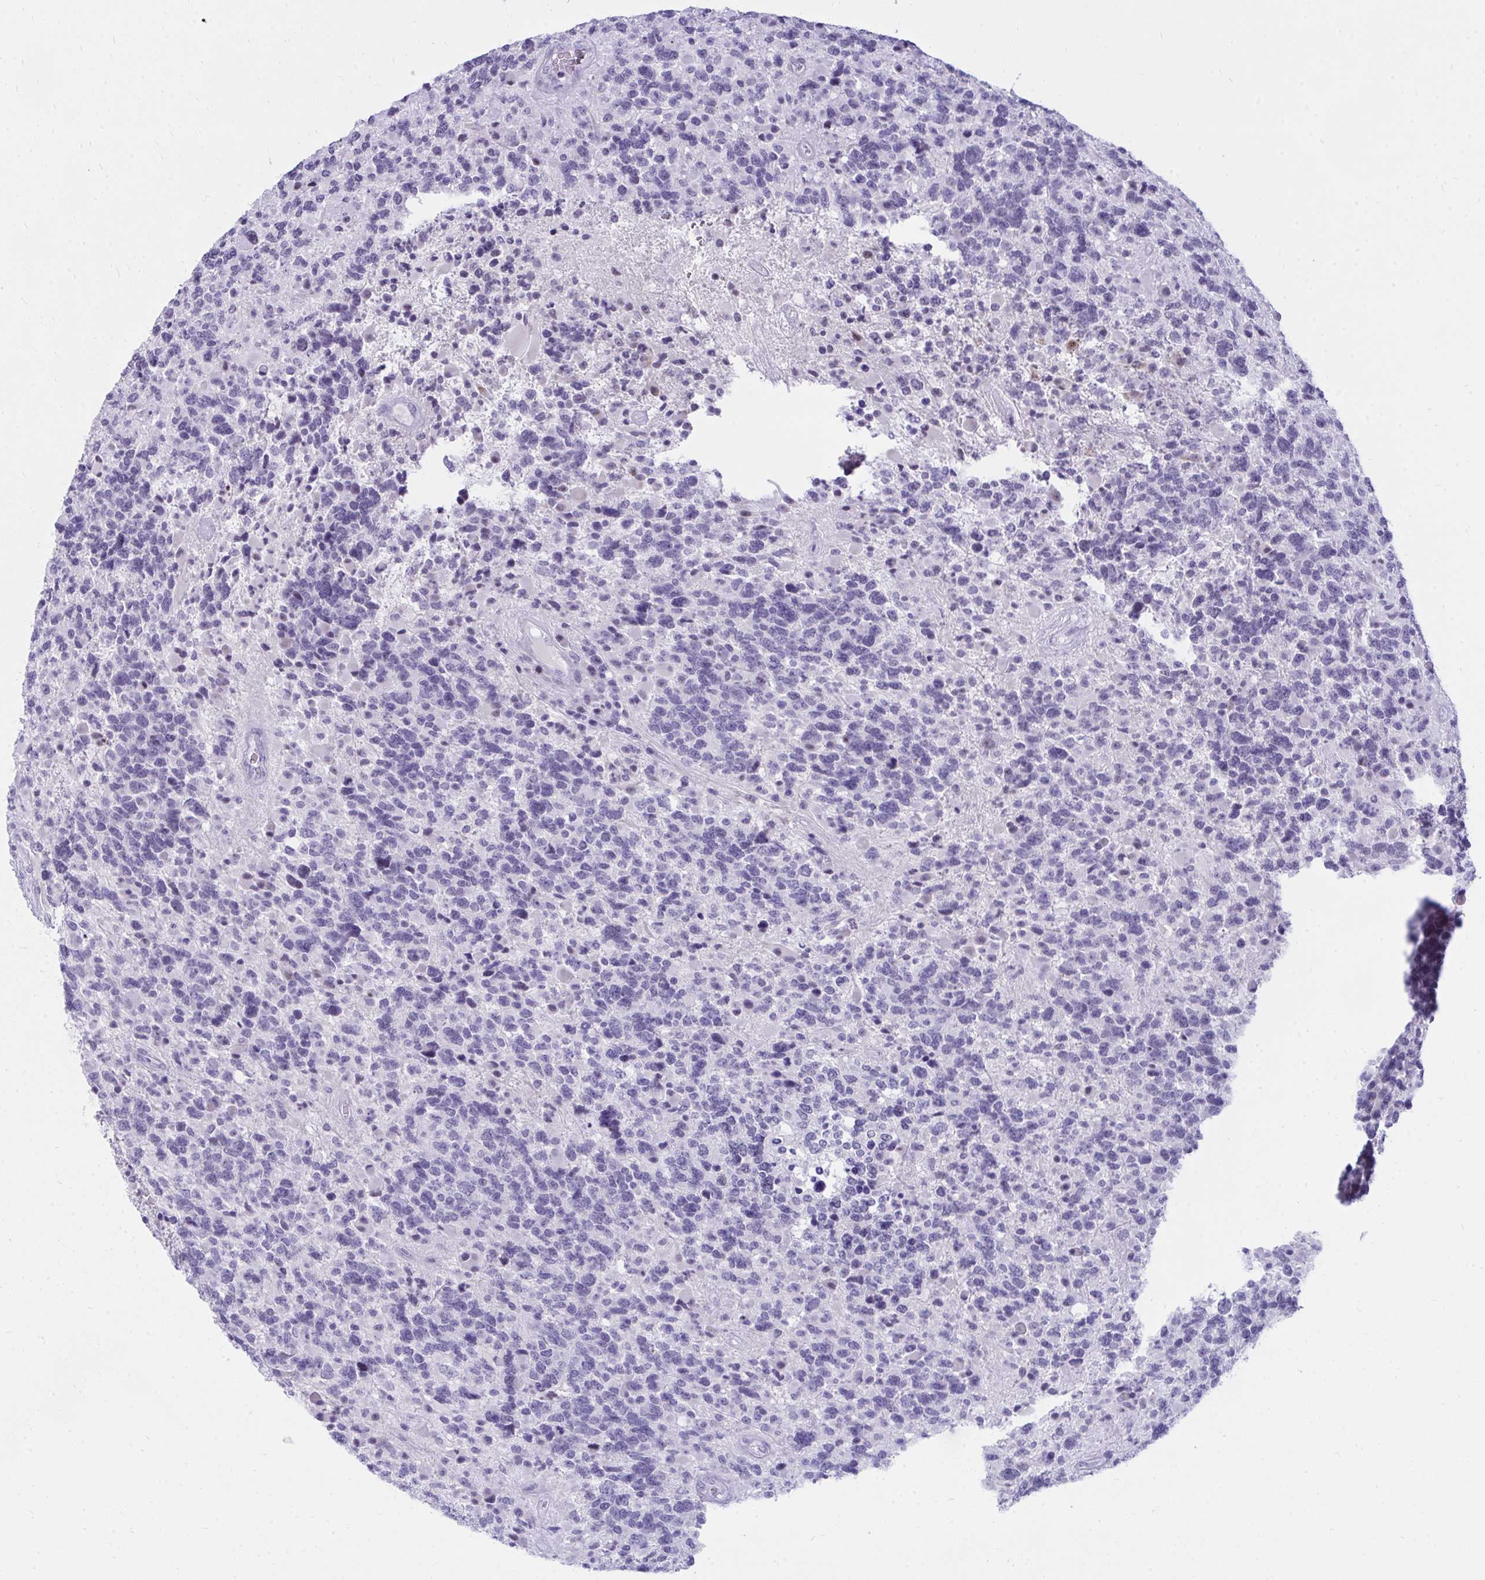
{"staining": {"intensity": "negative", "quantity": "none", "location": "none"}, "tissue": "glioma", "cell_type": "Tumor cells", "image_type": "cancer", "snomed": [{"axis": "morphology", "description": "Glioma, malignant, High grade"}, {"axis": "topography", "description": "Brain"}], "caption": "A photomicrograph of human glioma is negative for staining in tumor cells.", "gene": "OR5F1", "patient": {"sex": "female", "age": 40}}